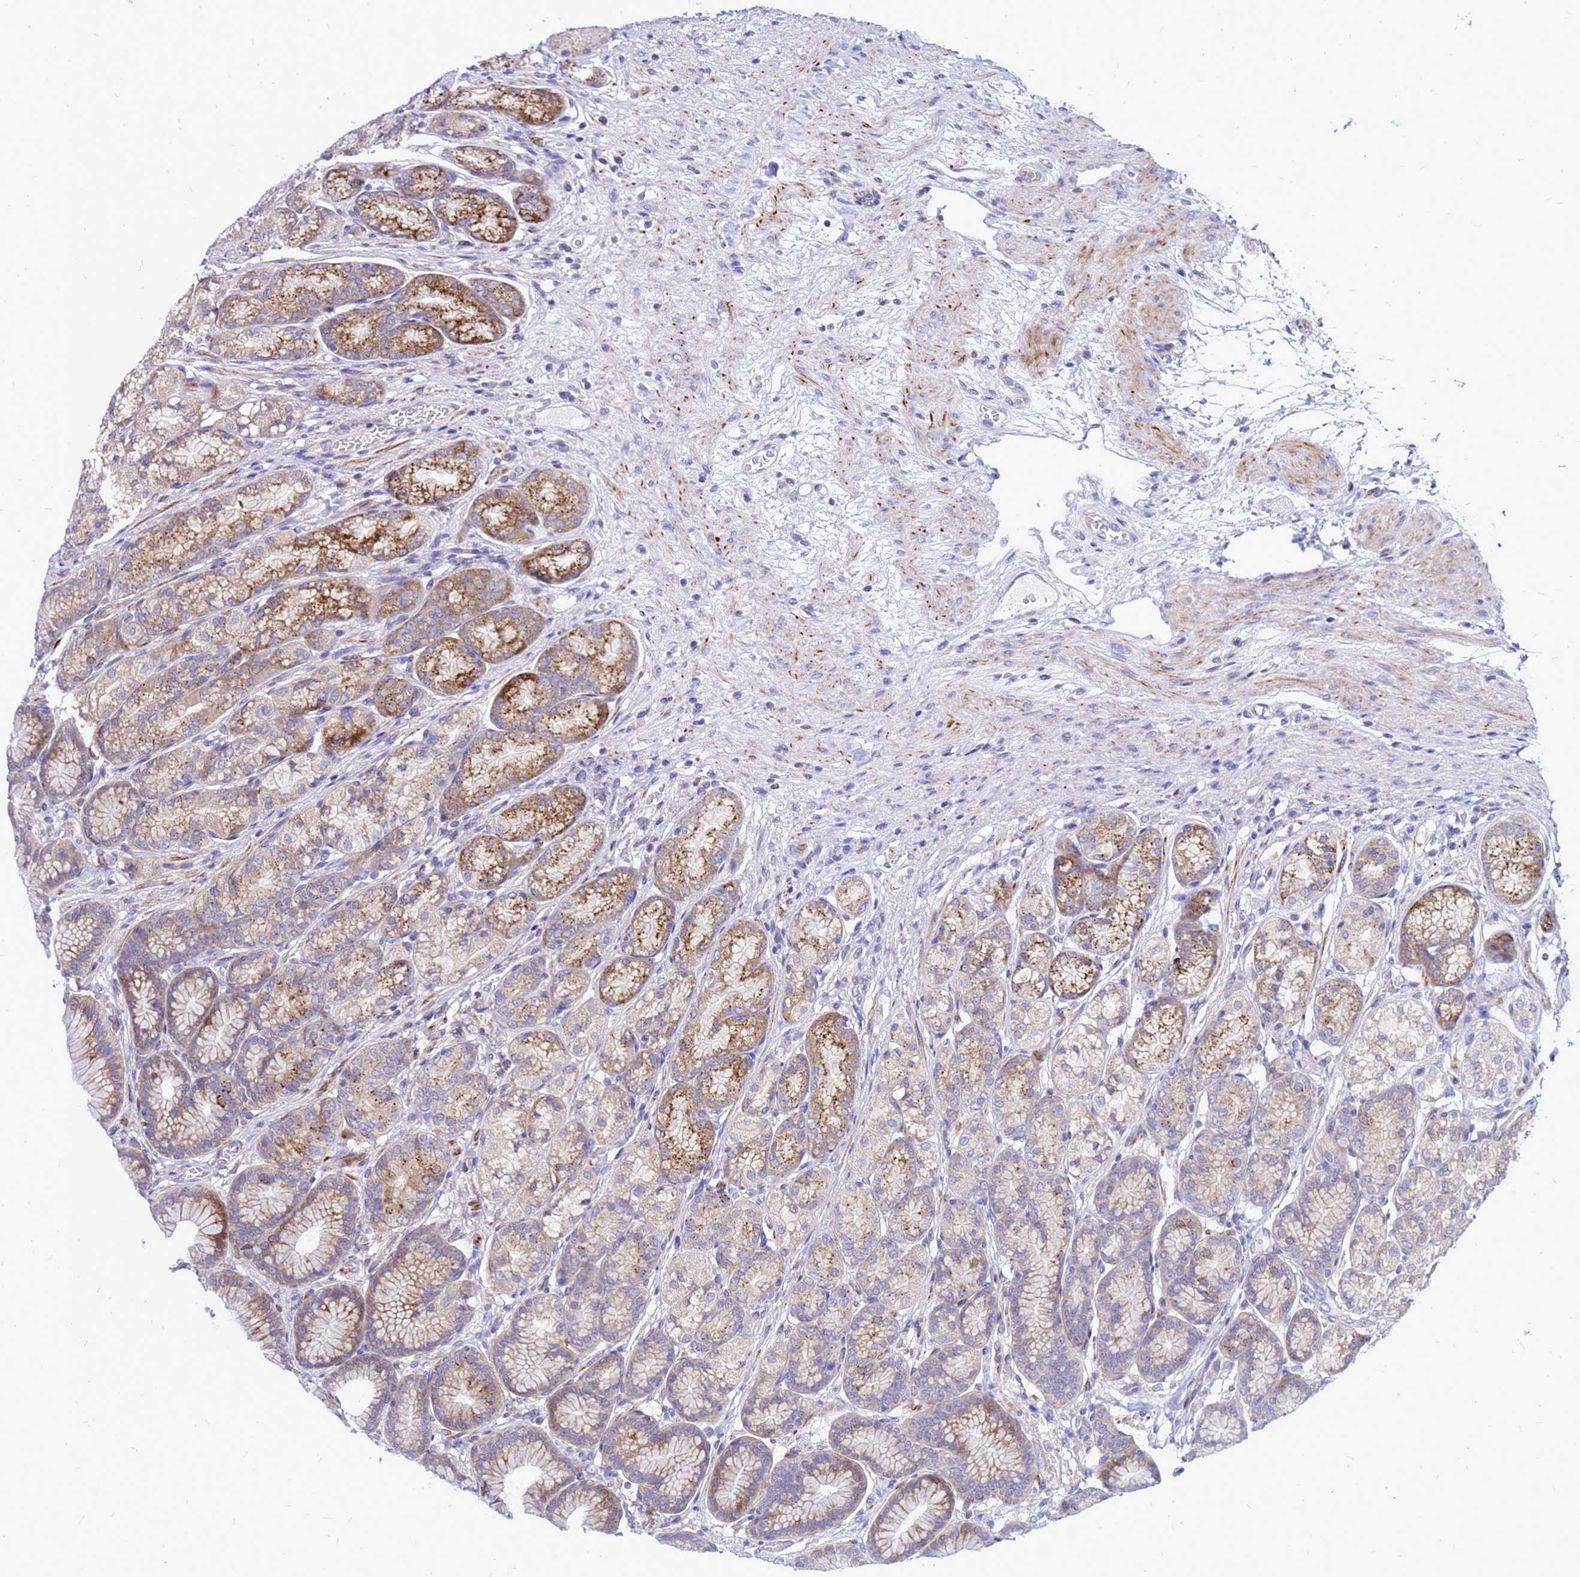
{"staining": {"intensity": "moderate", "quantity": "25%-75%", "location": "cytoplasmic/membranous"}, "tissue": "stomach", "cell_type": "Glandular cells", "image_type": "normal", "snomed": [{"axis": "morphology", "description": "Normal tissue, NOS"}, {"axis": "morphology", "description": "Adenocarcinoma, NOS"}, {"axis": "morphology", "description": "Adenocarcinoma, High grade"}, {"axis": "topography", "description": "Stomach, upper"}, {"axis": "topography", "description": "Stomach"}], "caption": "Immunohistochemistry (DAB (3,3'-diaminobenzidine)) staining of benign stomach reveals moderate cytoplasmic/membranous protein expression in about 25%-75% of glandular cells.", "gene": "FHIP1A", "patient": {"sex": "female", "age": 65}}